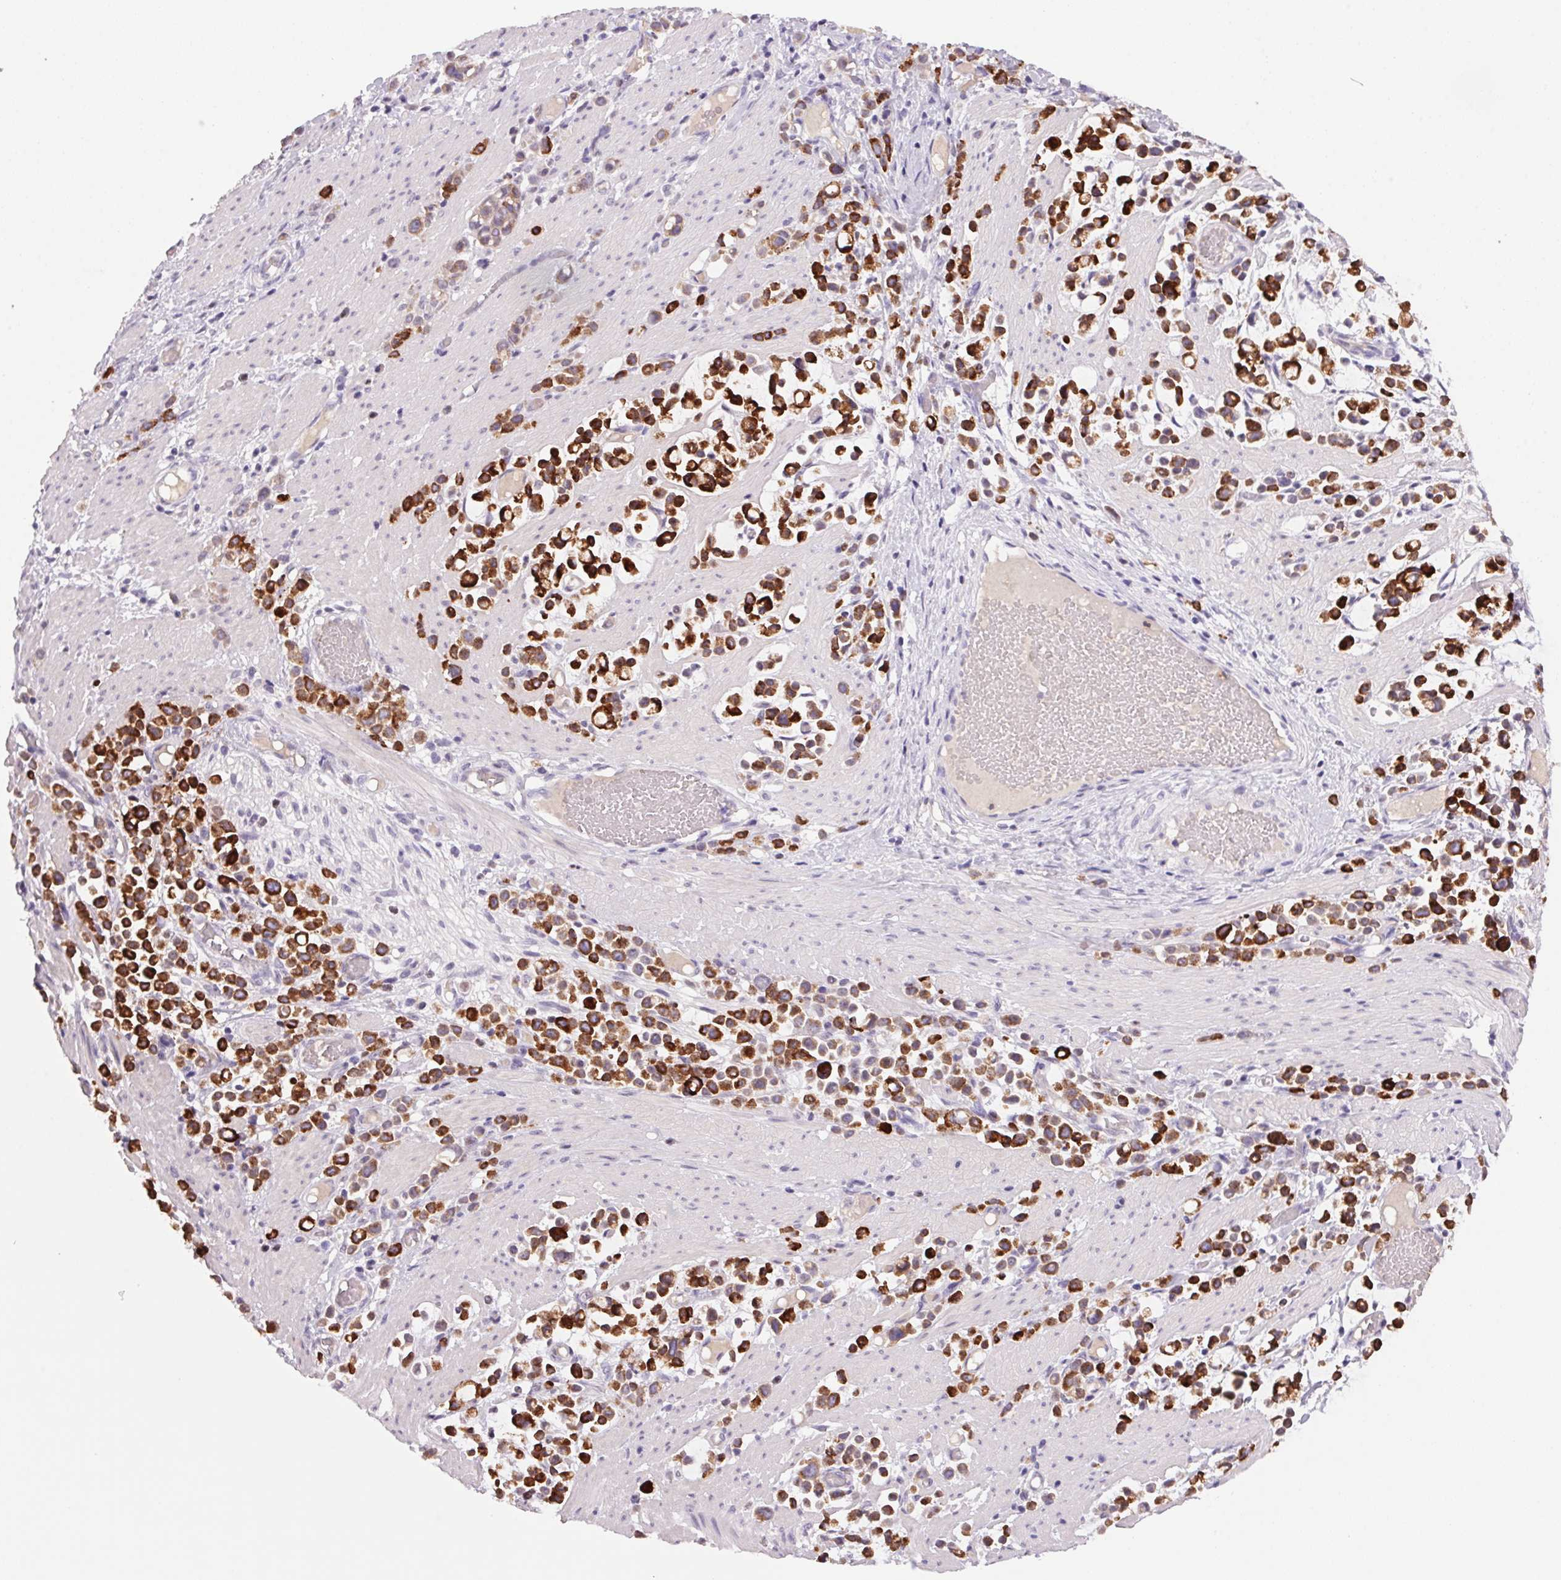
{"staining": {"intensity": "strong", "quantity": ">75%", "location": "cytoplasmic/membranous"}, "tissue": "stomach cancer", "cell_type": "Tumor cells", "image_type": "cancer", "snomed": [{"axis": "morphology", "description": "Adenocarcinoma, NOS"}, {"axis": "topography", "description": "Stomach"}], "caption": "About >75% of tumor cells in adenocarcinoma (stomach) display strong cytoplasmic/membranous protein expression as visualized by brown immunohistochemical staining.", "gene": "TRDN", "patient": {"sex": "male", "age": 82}}